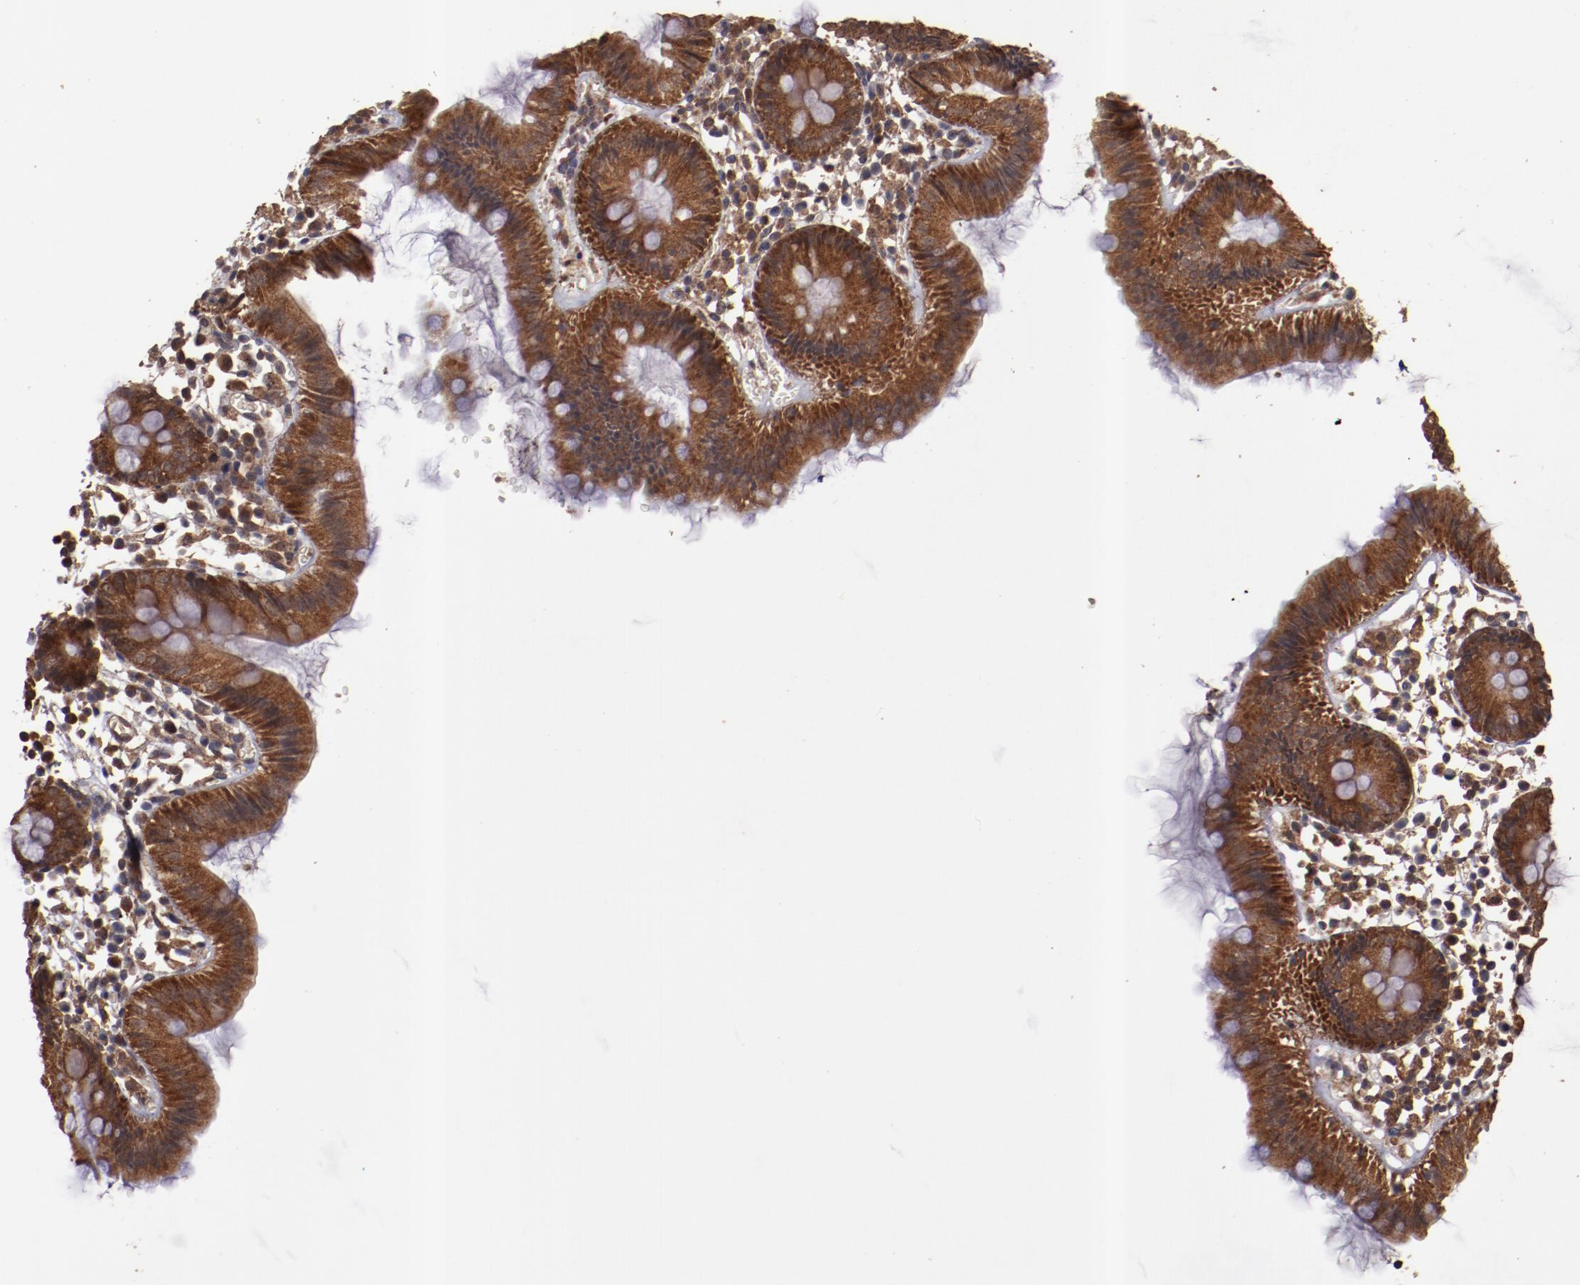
{"staining": {"intensity": "moderate", "quantity": ">75%", "location": "cytoplasmic/membranous"}, "tissue": "colon", "cell_type": "Endothelial cells", "image_type": "normal", "snomed": [{"axis": "morphology", "description": "Normal tissue, NOS"}, {"axis": "topography", "description": "Colon"}], "caption": "Immunohistochemical staining of benign colon exhibits >75% levels of moderate cytoplasmic/membranous protein staining in approximately >75% of endothelial cells. (Brightfield microscopy of DAB IHC at high magnification).", "gene": "TXNDC16", "patient": {"sex": "male", "age": 14}}